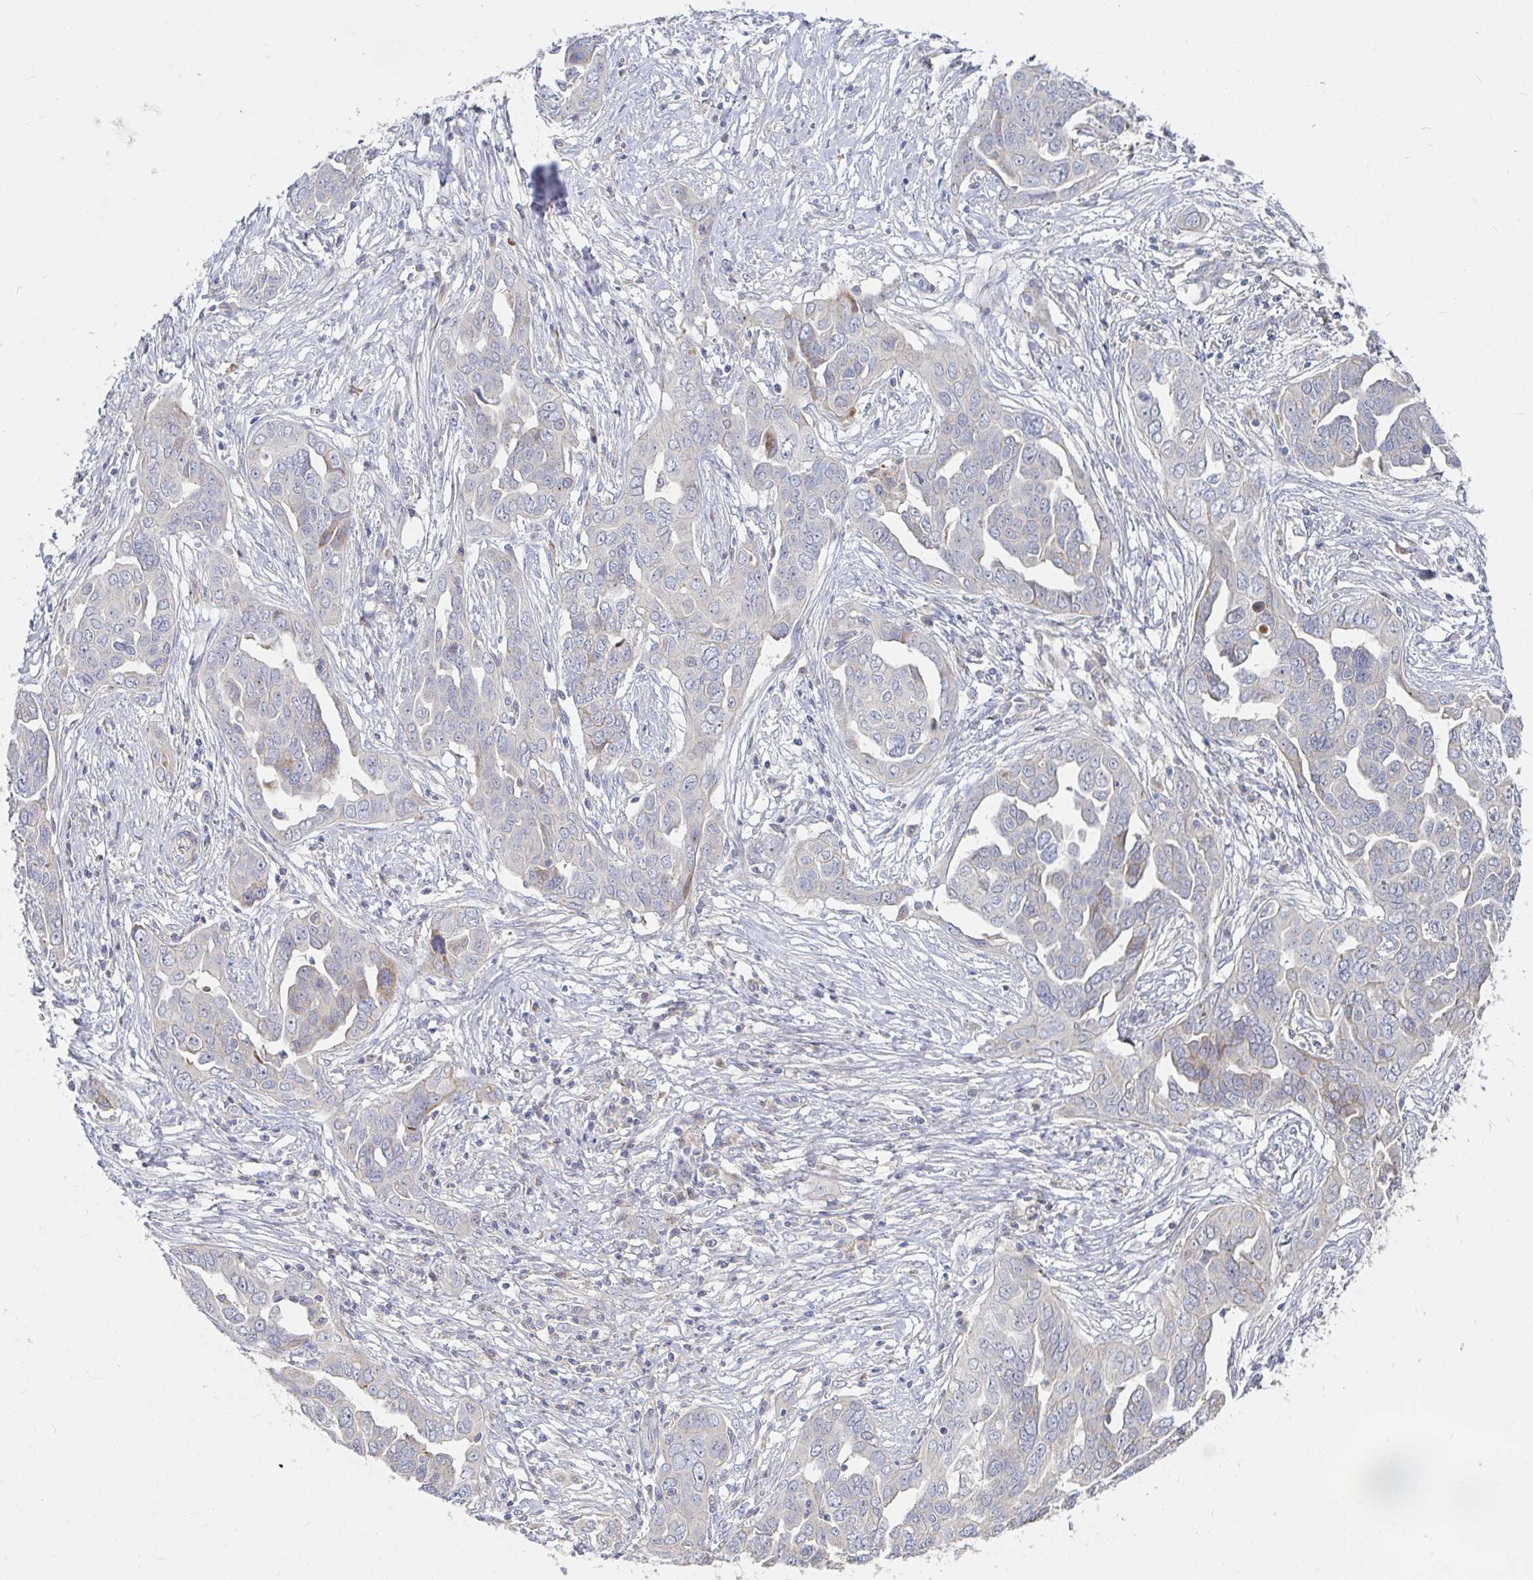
{"staining": {"intensity": "negative", "quantity": "none", "location": "none"}, "tissue": "ovarian cancer", "cell_type": "Tumor cells", "image_type": "cancer", "snomed": [{"axis": "morphology", "description": "Cystadenocarcinoma, serous, NOS"}, {"axis": "topography", "description": "Ovary"}], "caption": "An IHC micrograph of ovarian cancer is shown. There is no staining in tumor cells of ovarian cancer.", "gene": "SSH2", "patient": {"sex": "female", "age": 59}}